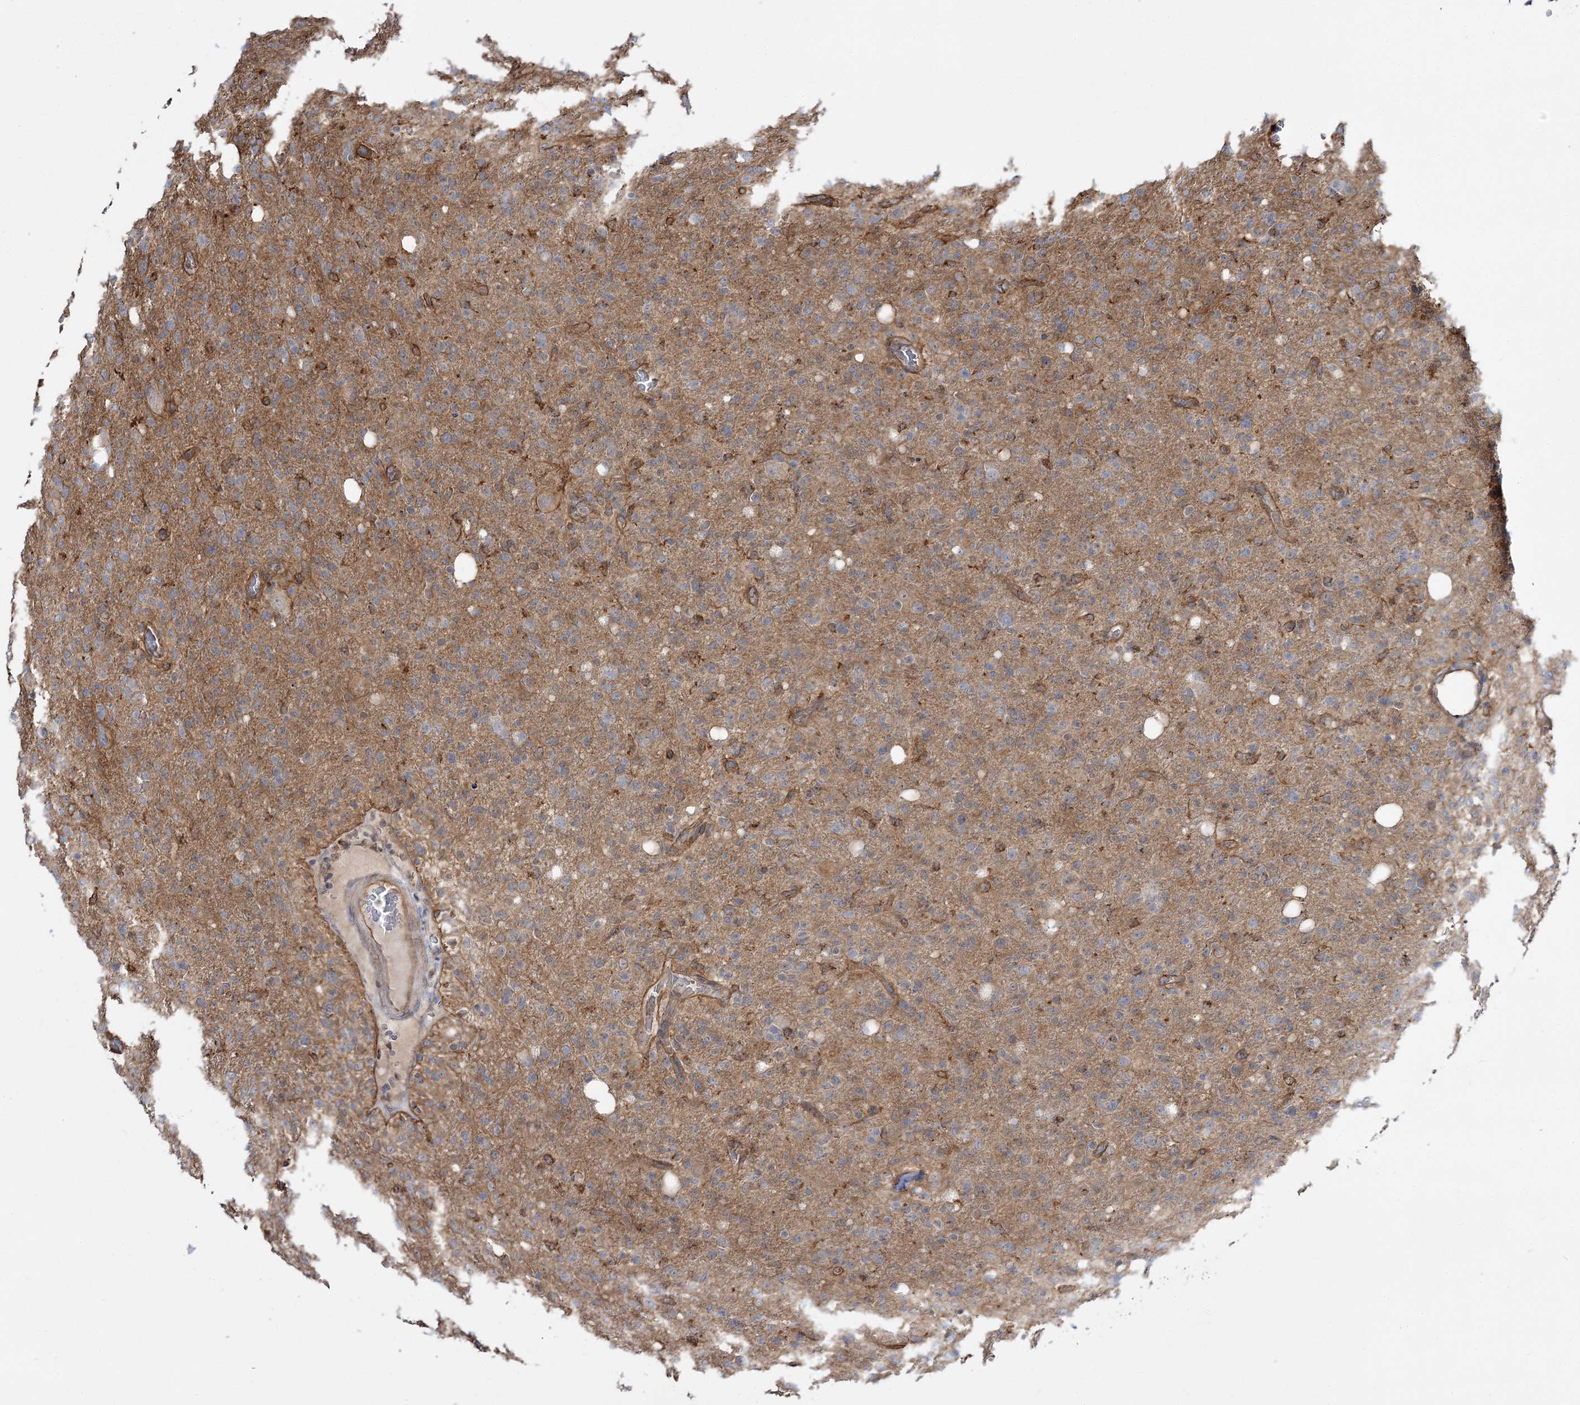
{"staining": {"intensity": "weak", "quantity": "25%-75%", "location": "cytoplasmic/membranous"}, "tissue": "glioma", "cell_type": "Tumor cells", "image_type": "cancer", "snomed": [{"axis": "morphology", "description": "Glioma, malignant, High grade"}, {"axis": "topography", "description": "Brain"}], "caption": "This is a photomicrograph of IHC staining of glioma, which shows weak staining in the cytoplasmic/membranous of tumor cells.", "gene": "SH3BP5L", "patient": {"sex": "female", "age": 57}}